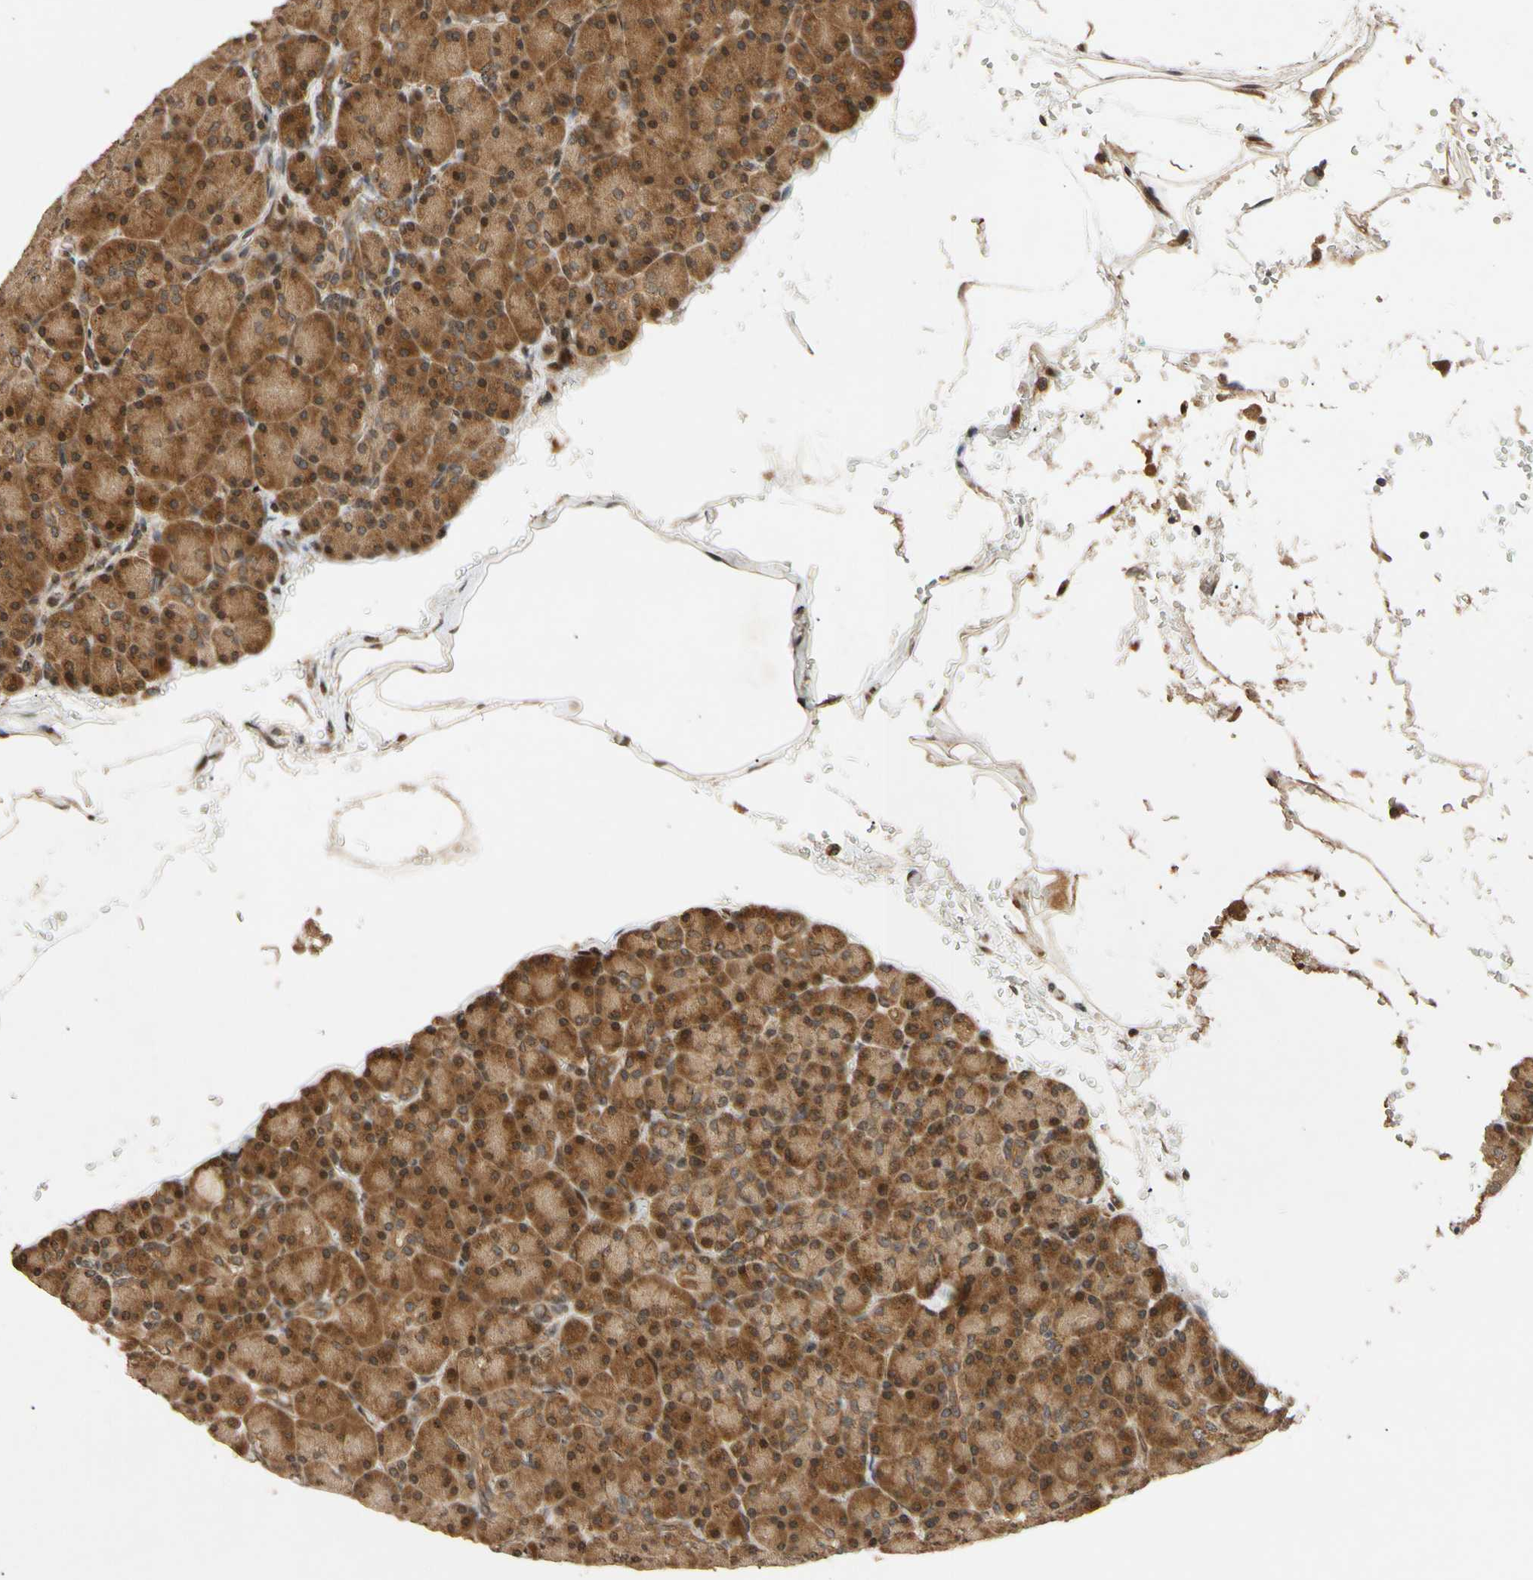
{"staining": {"intensity": "strong", "quantity": ">75%", "location": "cytoplasmic/membranous,nuclear"}, "tissue": "pancreas", "cell_type": "Exocrine glandular cells", "image_type": "normal", "snomed": [{"axis": "morphology", "description": "Normal tissue, NOS"}, {"axis": "topography", "description": "Pancreas"}], "caption": "High-magnification brightfield microscopy of benign pancreas stained with DAB (brown) and counterstained with hematoxylin (blue). exocrine glandular cells exhibit strong cytoplasmic/membranous,nuclear positivity is present in approximately>75% of cells.", "gene": "MRPS22", "patient": {"sex": "female", "age": 43}}